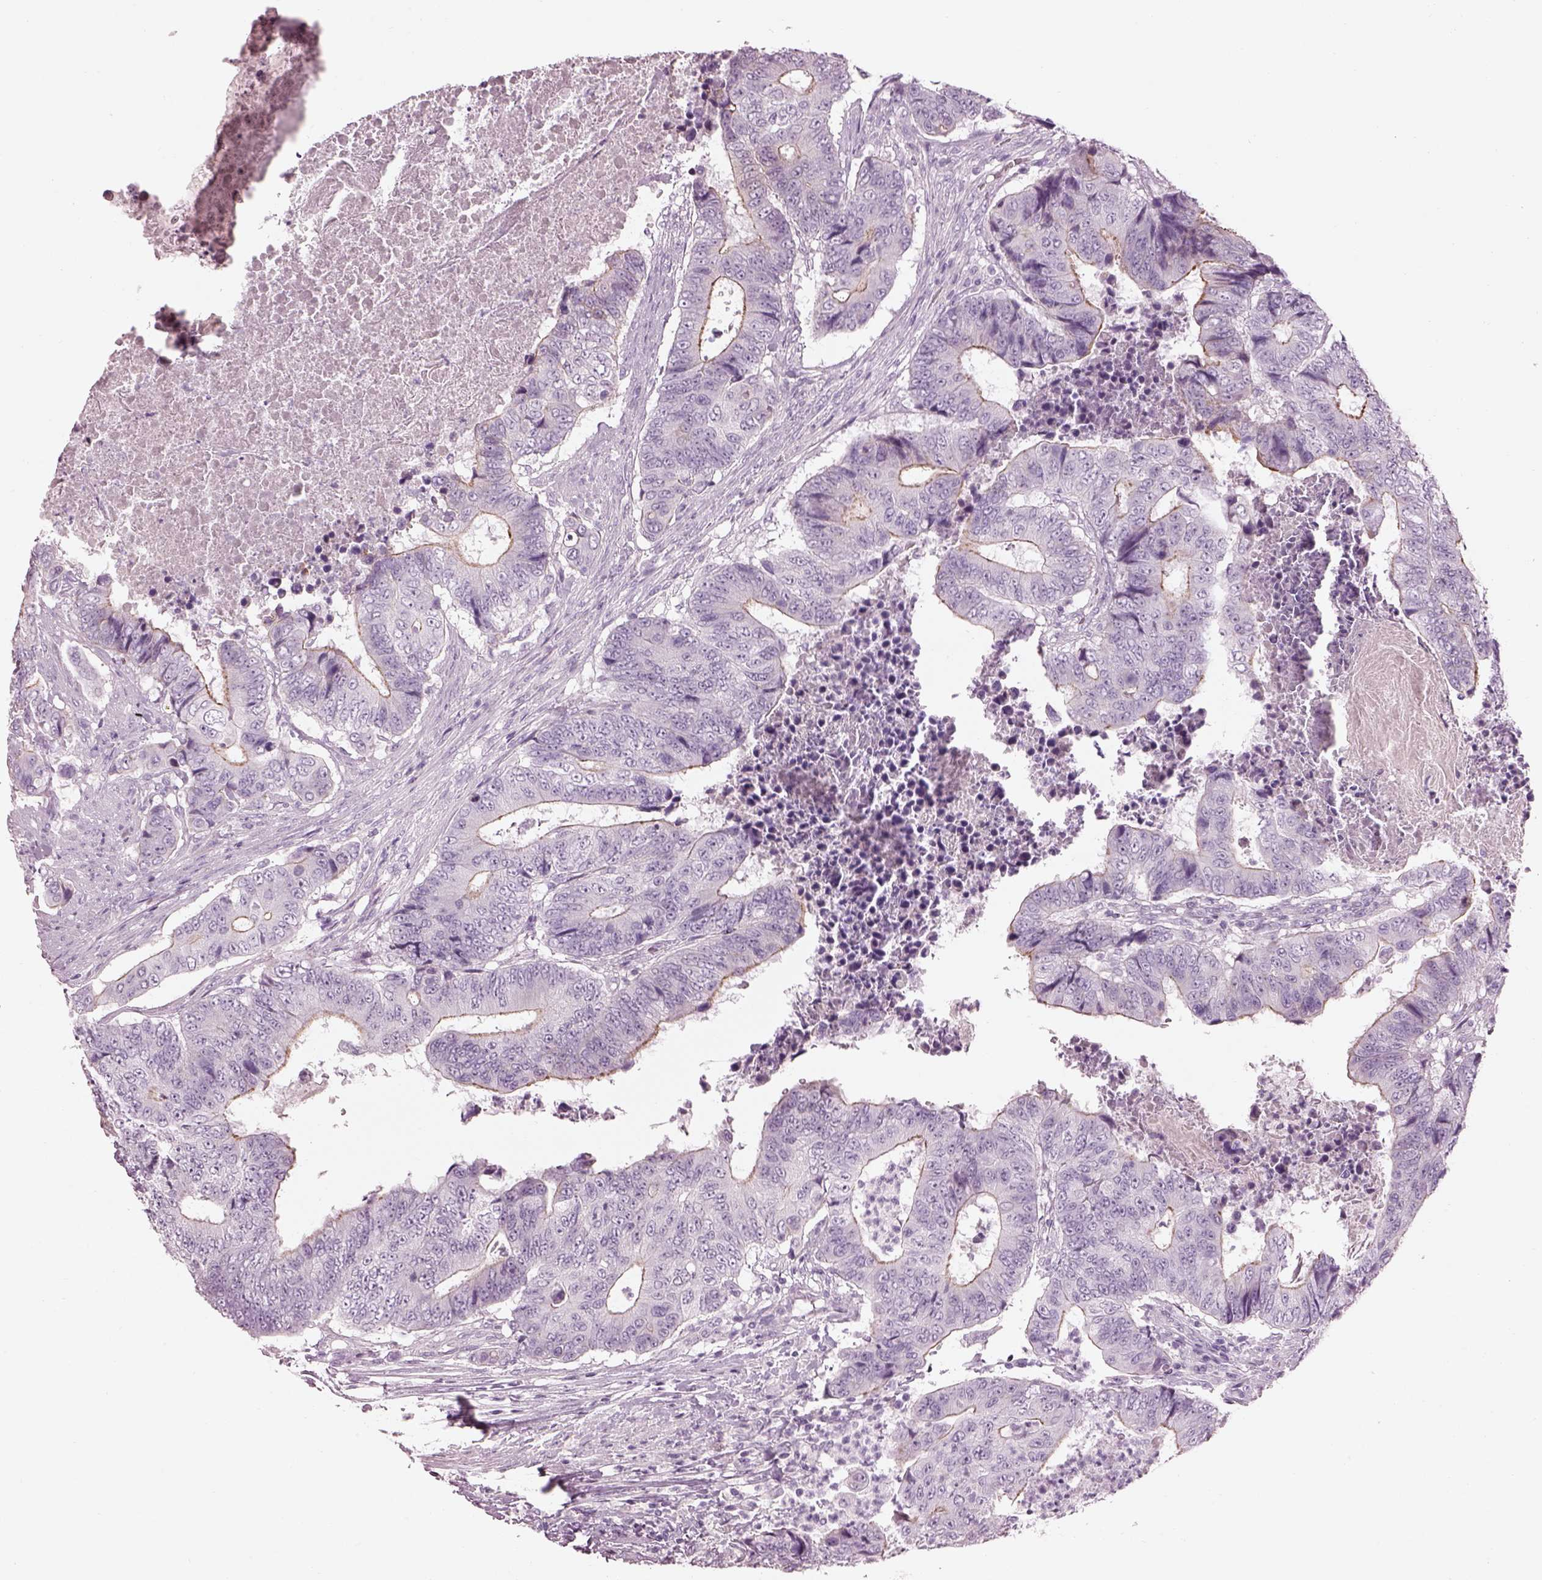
{"staining": {"intensity": "negative", "quantity": "none", "location": "none"}, "tissue": "colorectal cancer", "cell_type": "Tumor cells", "image_type": "cancer", "snomed": [{"axis": "morphology", "description": "Adenocarcinoma, NOS"}, {"axis": "topography", "description": "Colon"}], "caption": "A high-resolution photomicrograph shows immunohistochemistry staining of adenocarcinoma (colorectal), which demonstrates no significant positivity in tumor cells. (Stains: DAB (3,3'-diaminobenzidine) immunohistochemistry (IHC) with hematoxylin counter stain, Microscopy: brightfield microscopy at high magnification).", "gene": "CACNG4", "patient": {"sex": "female", "age": 48}}